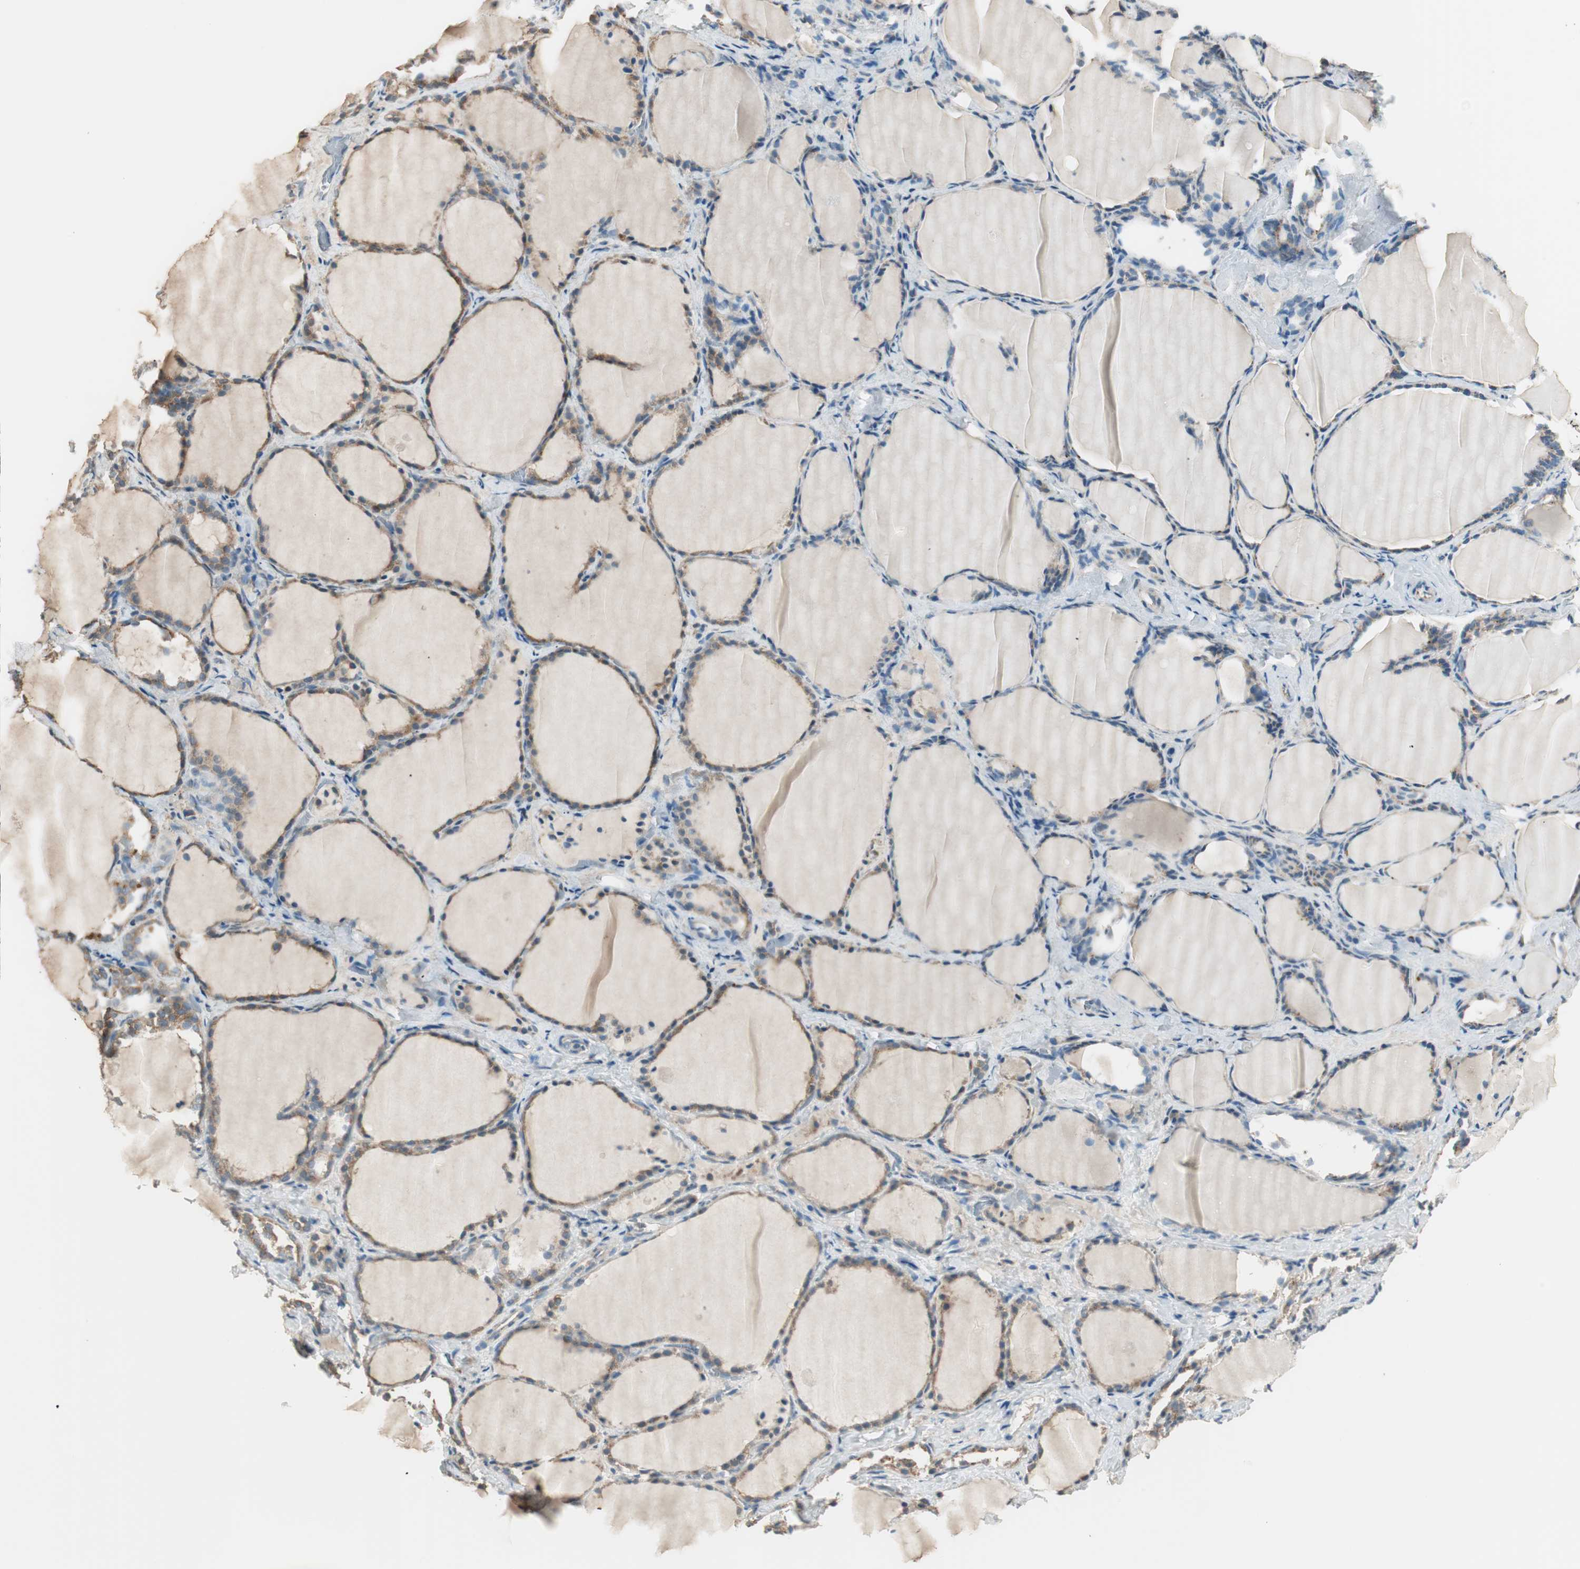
{"staining": {"intensity": "moderate", "quantity": ">75%", "location": "cytoplasmic/membranous"}, "tissue": "thyroid gland", "cell_type": "Glandular cells", "image_type": "normal", "snomed": [{"axis": "morphology", "description": "Normal tissue, NOS"}, {"axis": "morphology", "description": "Papillary adenocarcinoma, NOS"}, {"axis": "topography", "description": "Thyroid gland"}], "caption": "The photomicrograph demonstrates staining of normal thyroid gland, revealing moderate cytoplasmic/membranous protein staining (brown color) within glandular cells.", "gene": "SEC16A", "patient": {"sex": "female", "age": 30}}